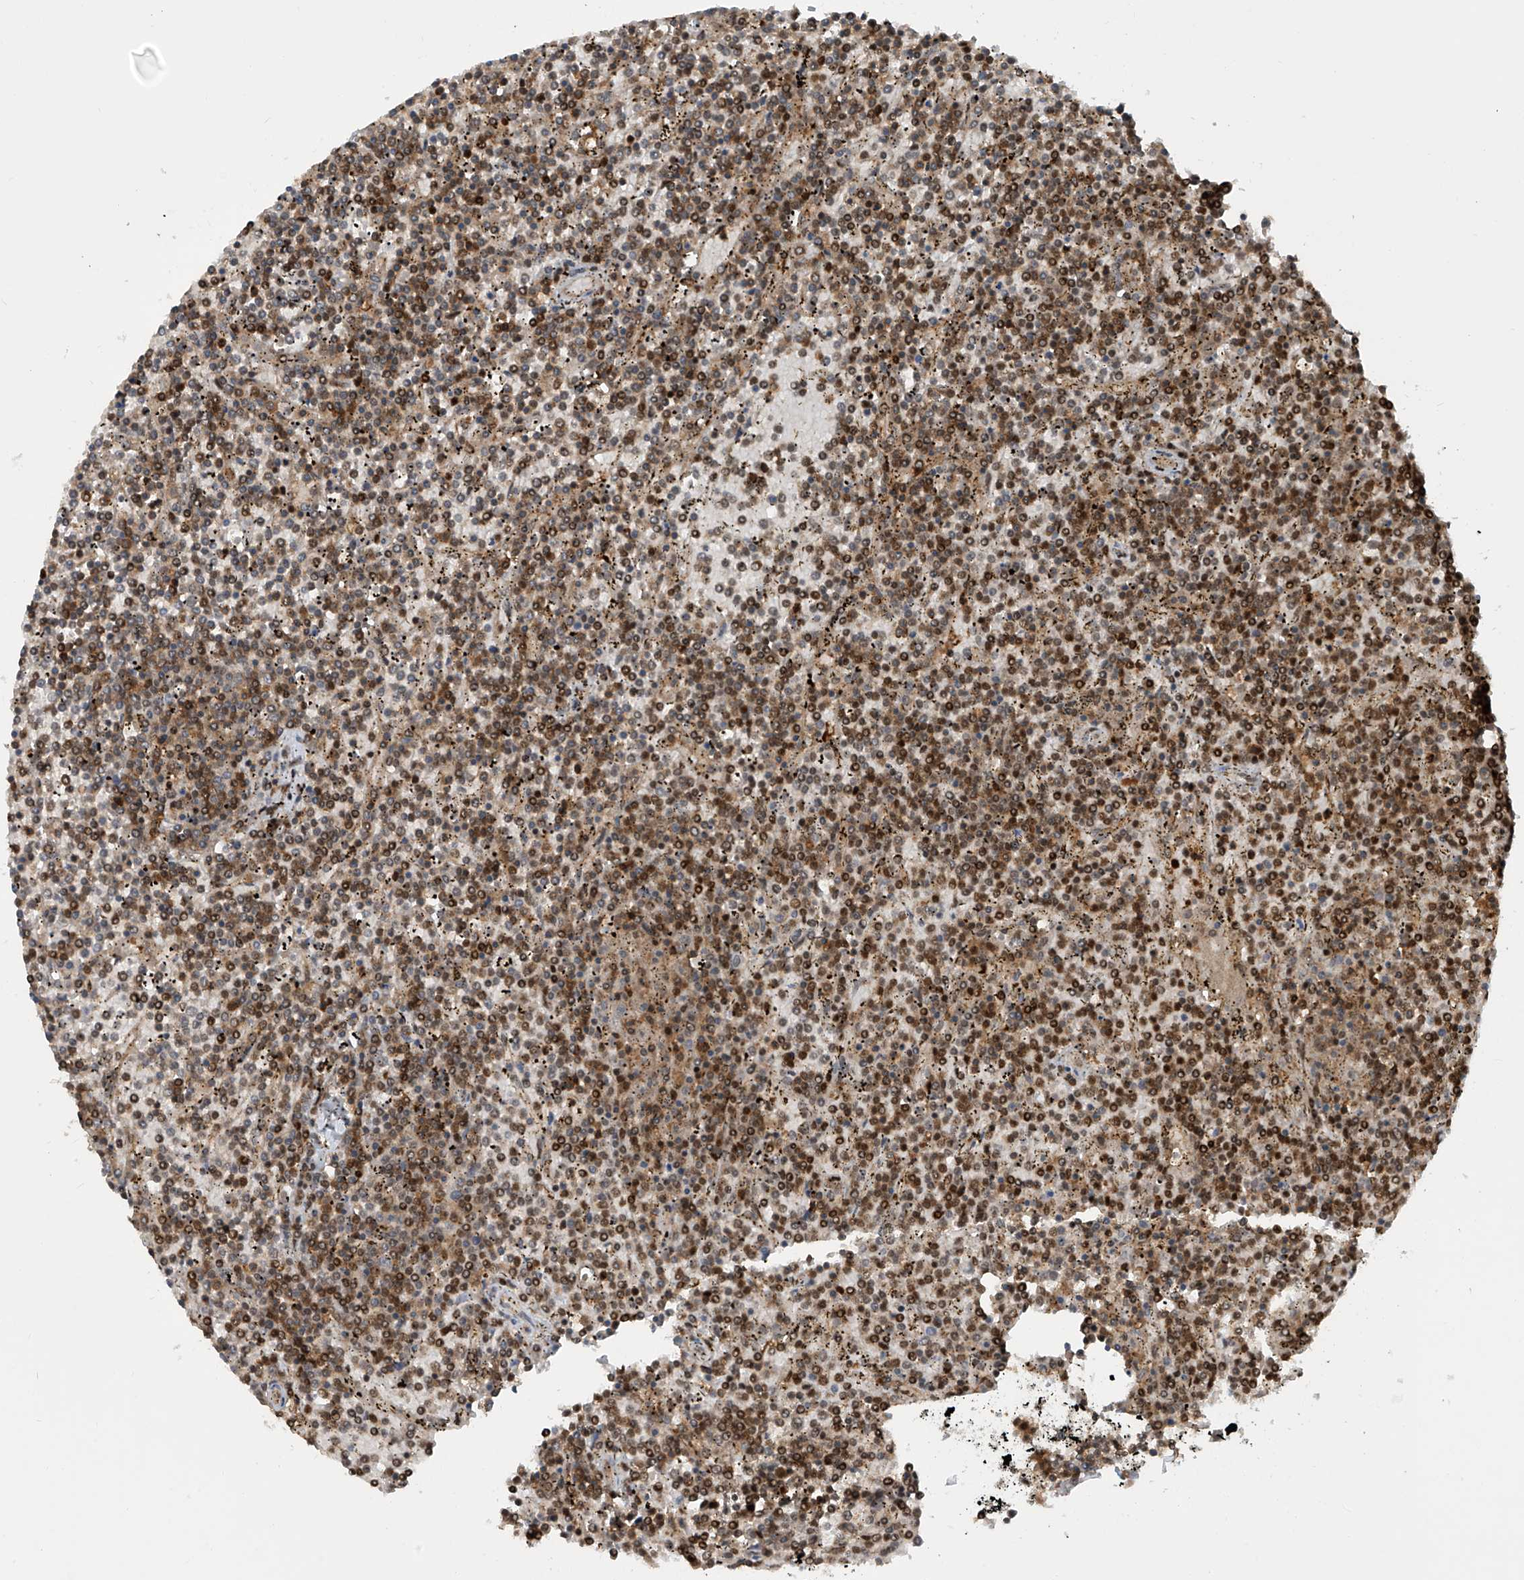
{"staining": {"intensity": "moderate", "quantity": ">75%", "location": "cytoplasmic/membranous,nuclear"}, "tissue": "lymphoma", "cell_type": "Tumor cells", "image_type": "cancer", "snomed": [{"axis": "morphology", "description": "Malignant lymphoma, non-Hodgkin's type, Low grade"}, {"axis": "topography", "description": "Spleen"}], "caption": "Protein staining of lymphoma tissue demonstrates moderate cytoplasmic/membranous and nuclear staining in about >75% of tumor cells.", "gene": "LAGE3", "patient": {"sex": "female", "age": 19}}